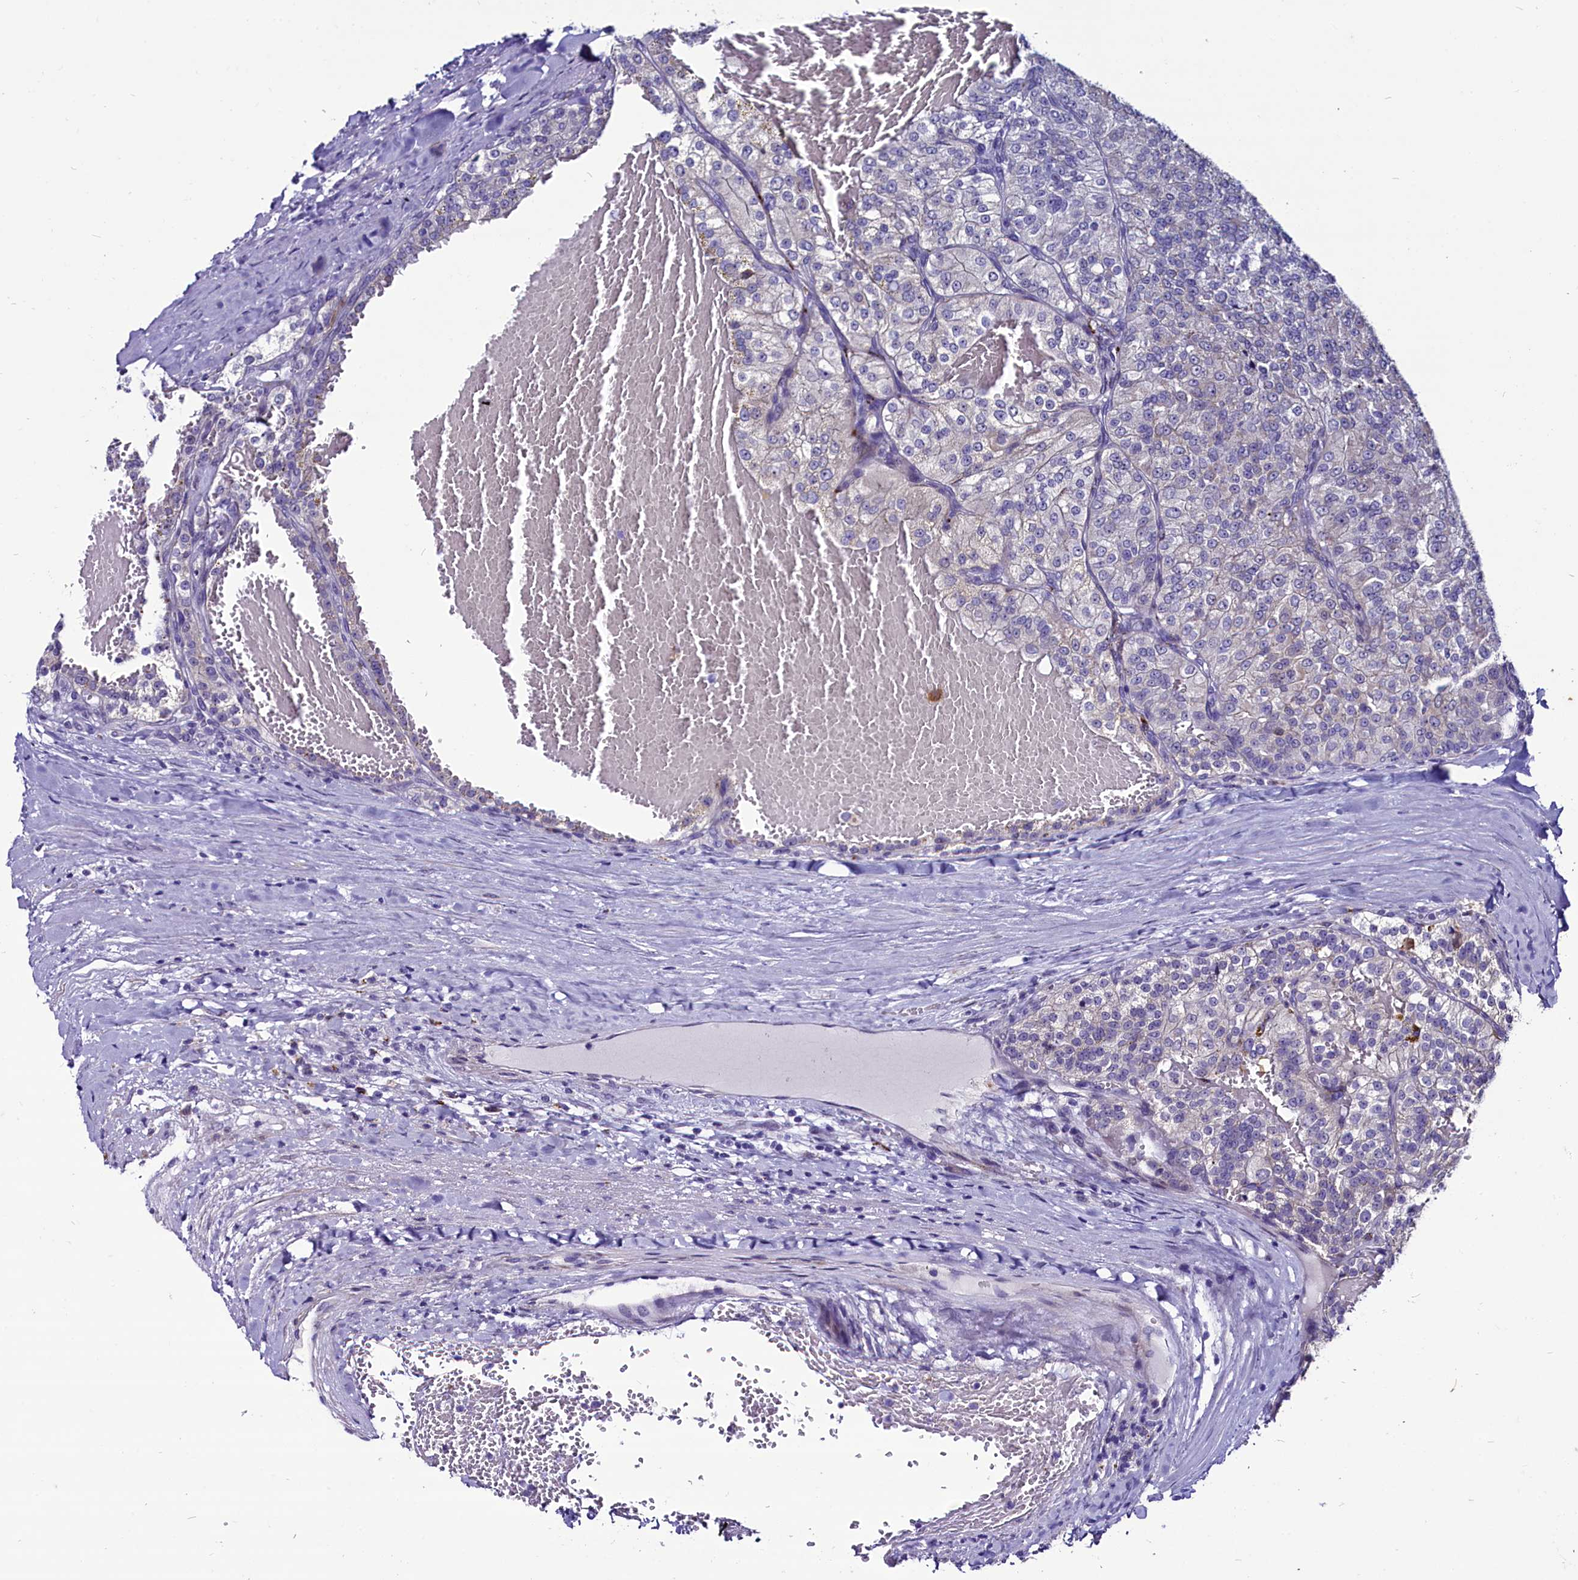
{"staining": {"intensity": "negative", "quantity": "none", "location": "none"}, "tissue": "renal cancer", "cell_type": "Tumor cells", "image_type": "cancer", "snomed": [{"axis": "morphology", "description": "Adenocarcinoma, NOS"}, {"axis": "topography", "description": "Kidney"}], "caption": "This is an immunohistochemistry image of renal adenocarcinoma. There is no staining in tumor cells.", "gene": "SCD5", "patient": {"sex": "female", "age": 63}}